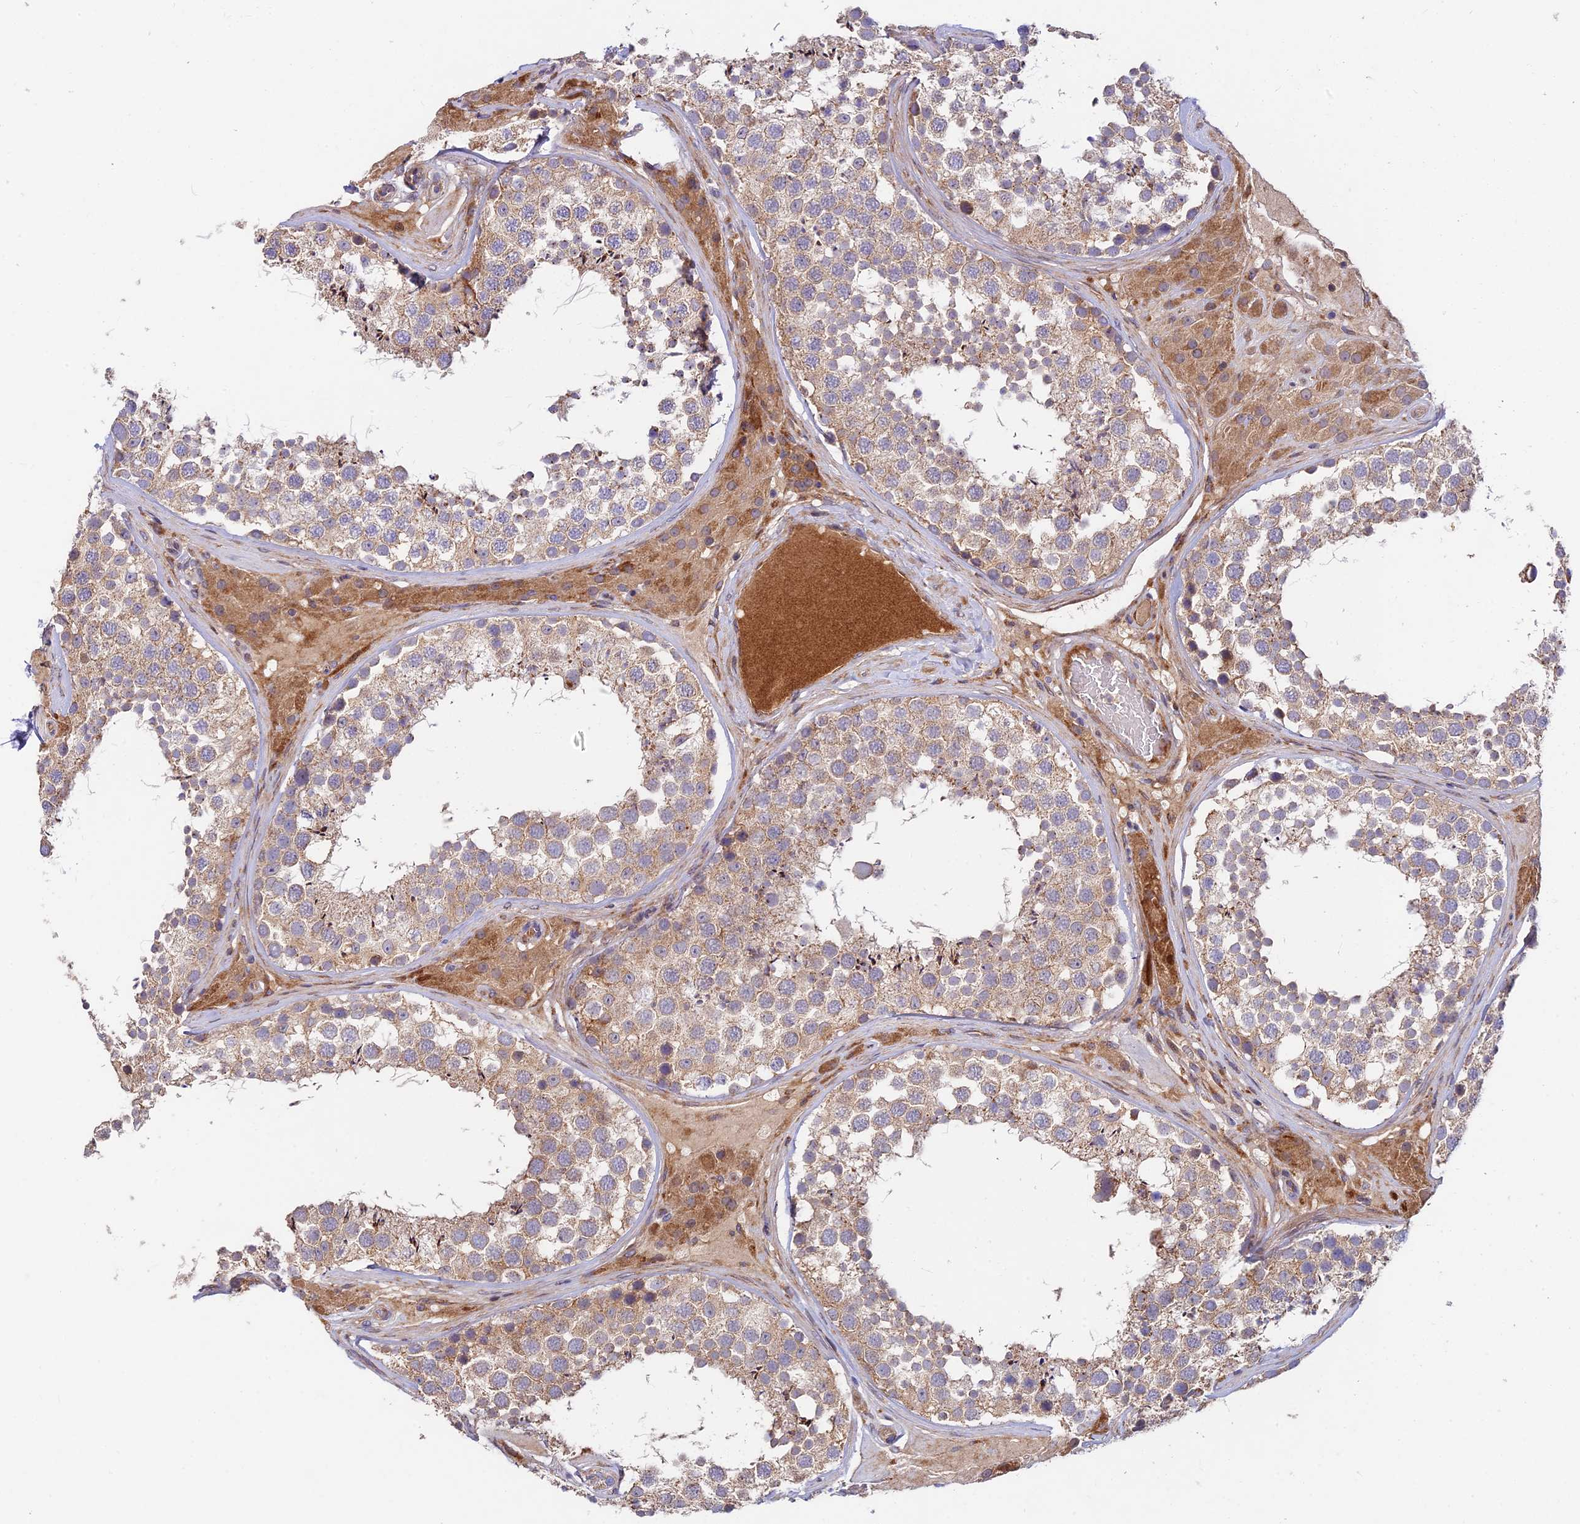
{"staining": {"intensity": "moderate", "quantity": "25%-75%", "location": "cytoplasmic/membranous"}, "tissue": "testis", "cell_type": "Cells in seminiferous ducts", "image_type": "normal", "snomed": [{"axis": "morphology", "description": "Normal tissue, NOS"}, {"axis": "topography", "description": "Testis"}], "caption": "Immunohistochemical staining of benign human testis demonstrates moderate cytoplasmic/membranous protein positivity in approximately 25%-75% of cells in seminiferous ducts. (Brightfield microscopy of DAB IHC at high magnification).", "gene": "FUOM", "patient": {"sex": "male", "age": 46}}